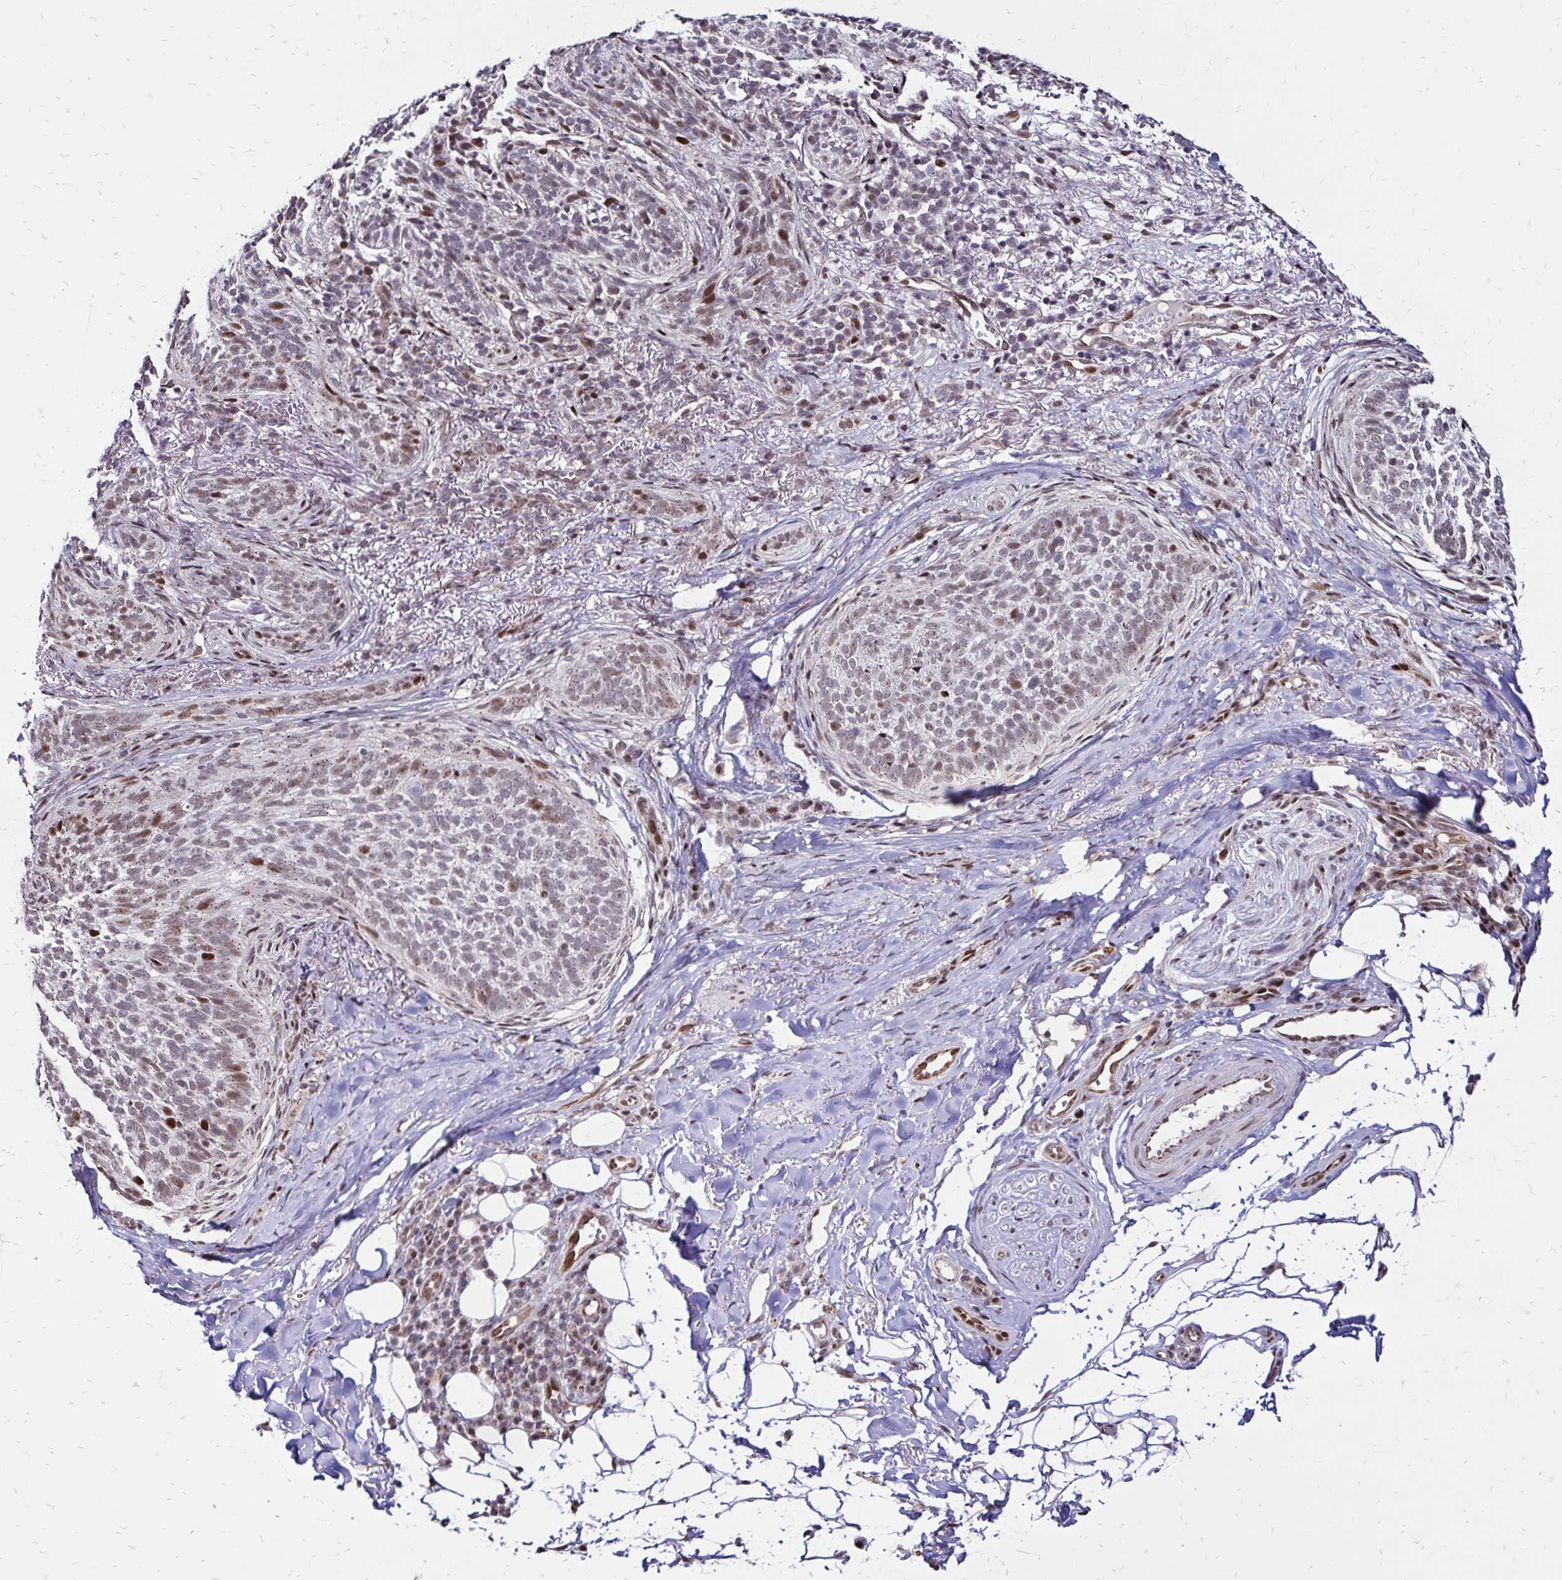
{"staining": {"intensity": "weak", "quantity": "25%-75%", "location": "cytoplasmic/membranous,nuclear"}, "tissue": "skin cancer", "cell_type": "Tumor cells", "image_type": "cancer", "snomed": [{"axis": "morphology", "description": "Basal cell carcinoma"}, {"axis": "topography", "description": "Skin"}, {"axis": "topography", "description": "Skin of head"}], "caption": "Tumor cells reveal low levels of weak cytoplasmic/membranous and nuclear expression in approximately 25%-75% of cells in skin basal cell carcinoma.", "gene": "TOB1", "patient": {"sex": "male", "age": 62}}